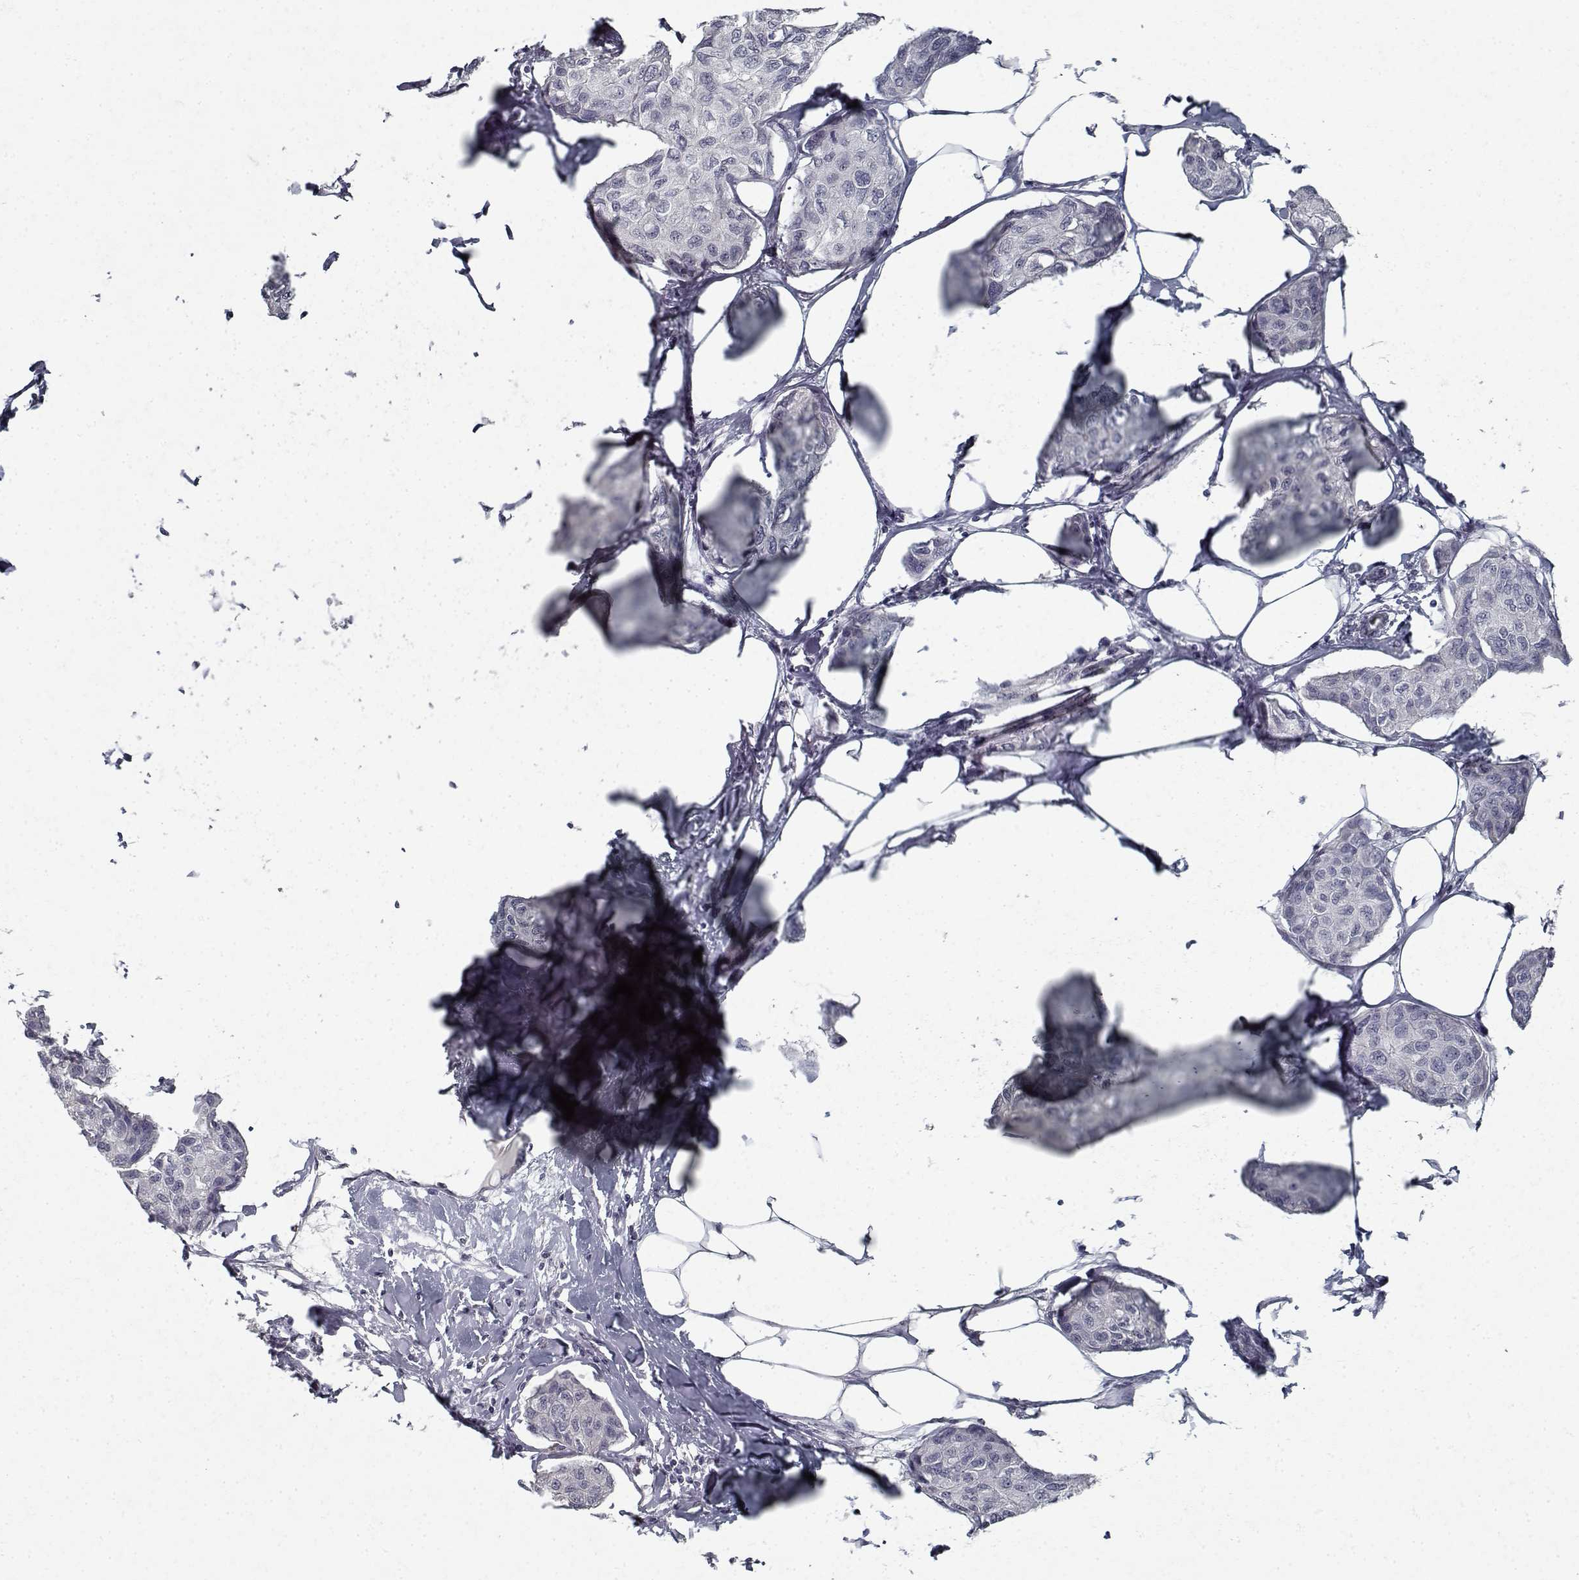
{"staining": {"intensity": "negative", "quantity": "none", "location": "none"}, "tissue": "breast cancer", "cell_type": "Tumor cells", "image_type": "cancer", "snomed": [{"axis": "morphology", "description": "Duct carcinoma"}, {"axis": "topography", "description": "Breast"}], "caption": "Protein analysis of invasive ductal carcinoma (breast) demonstrates no significant expression in tumor cells.", "gene": "GAD2", "patient": {"sex": "female", "age": 80}}